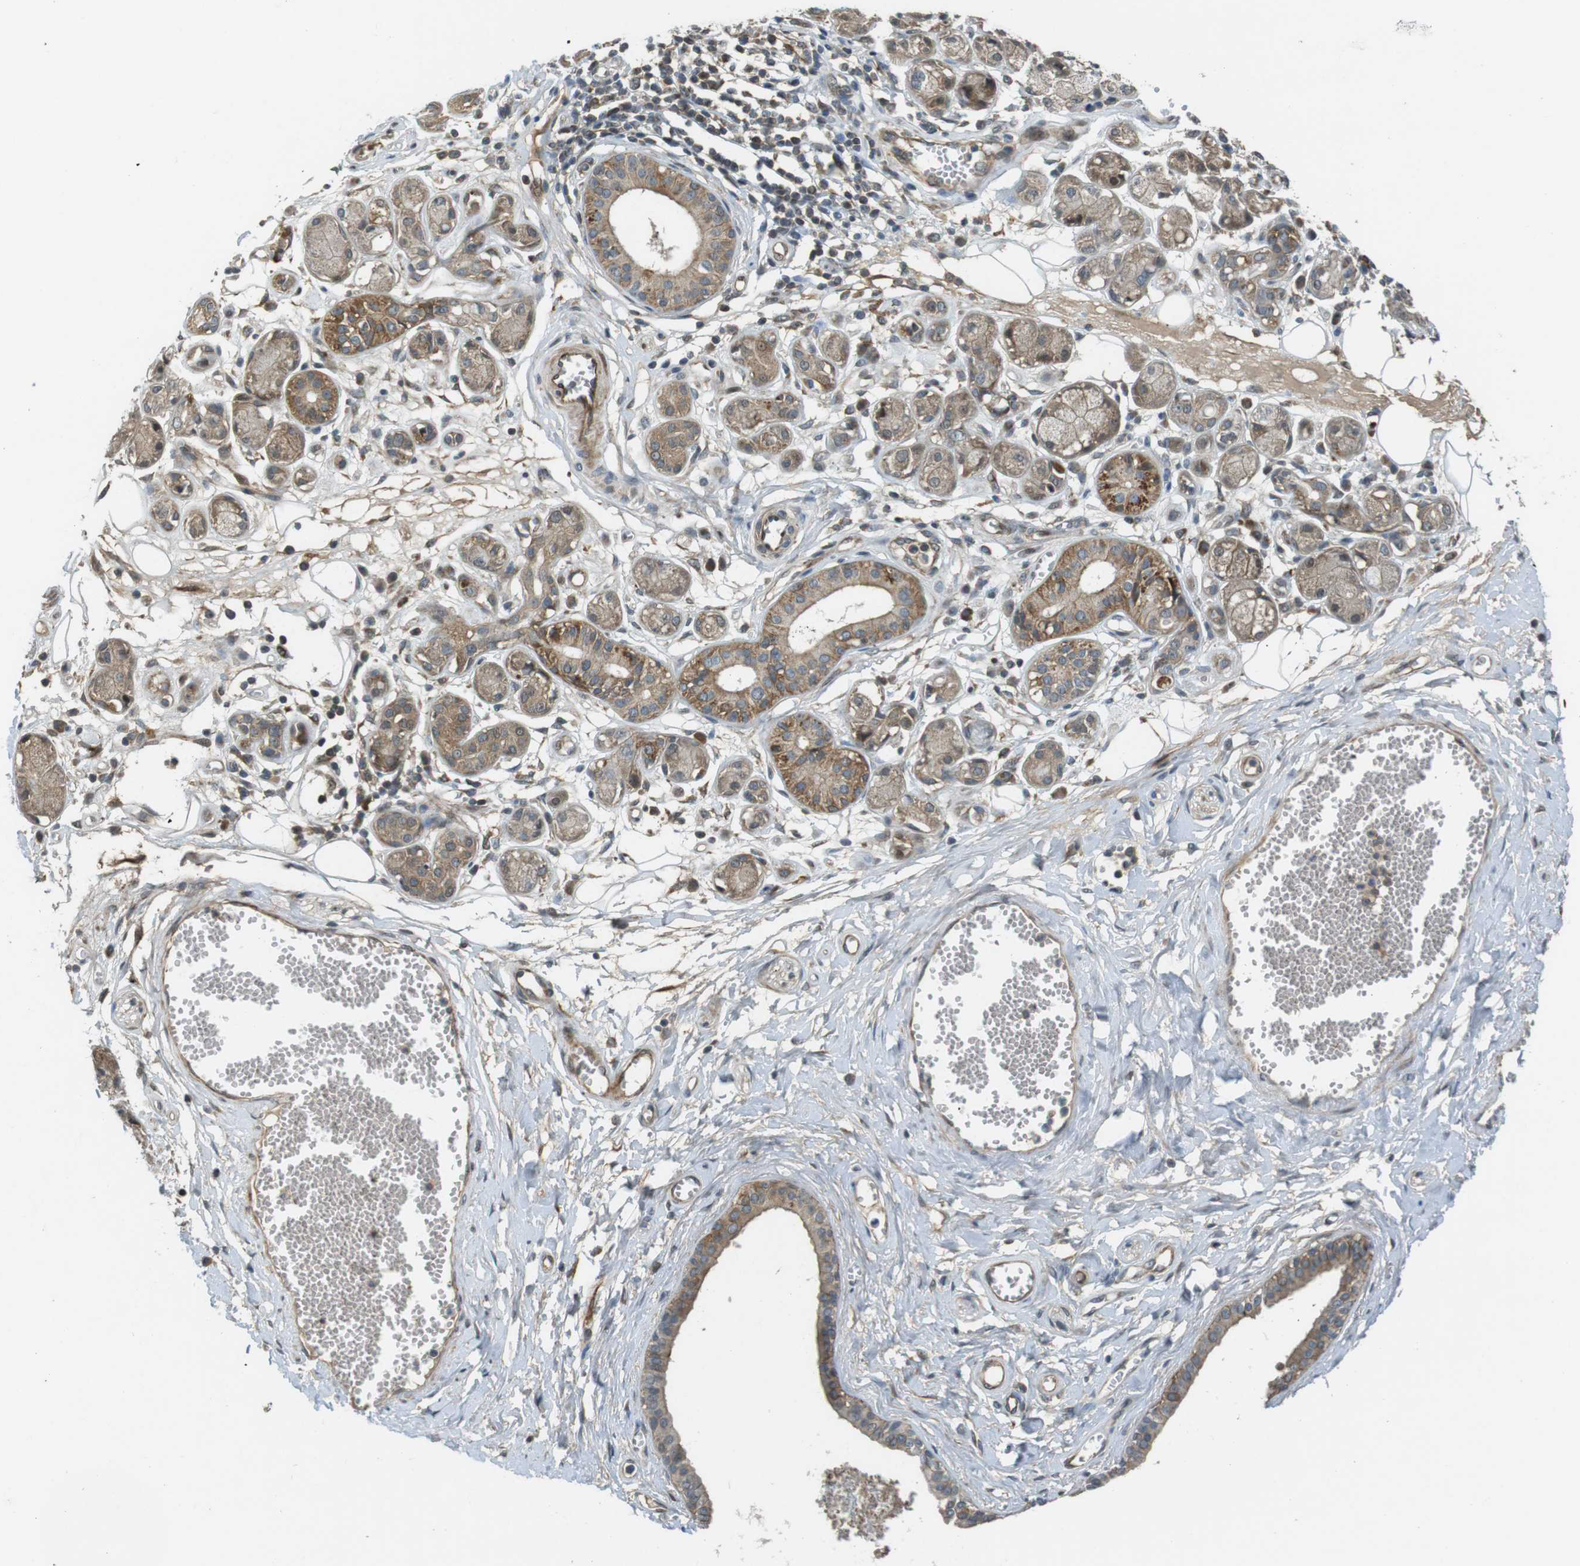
{"staining": {"intensity": "negative", "quantity": "none", "location": "none"}, "tissue": "adipose tissue", "cell_type": "Adipocytes", "image_type": "normal", "snomed": [{"axis": "morphology", "description": "Normal tissue, NOS"}, {"axis": "morphology", "description": "Inflammation, NOS"}, {"axis": "topography", "description": "Salivary gland"}, {"axis": "topography", "description": "Peripheral nerve tissue"}], "caption": "This is an immunohistochemistry image of normal human adipose tissue. There is no expression in adipocytes.", "gene": "IFFO2", "patient": {"sex": "female", "age": 75}}